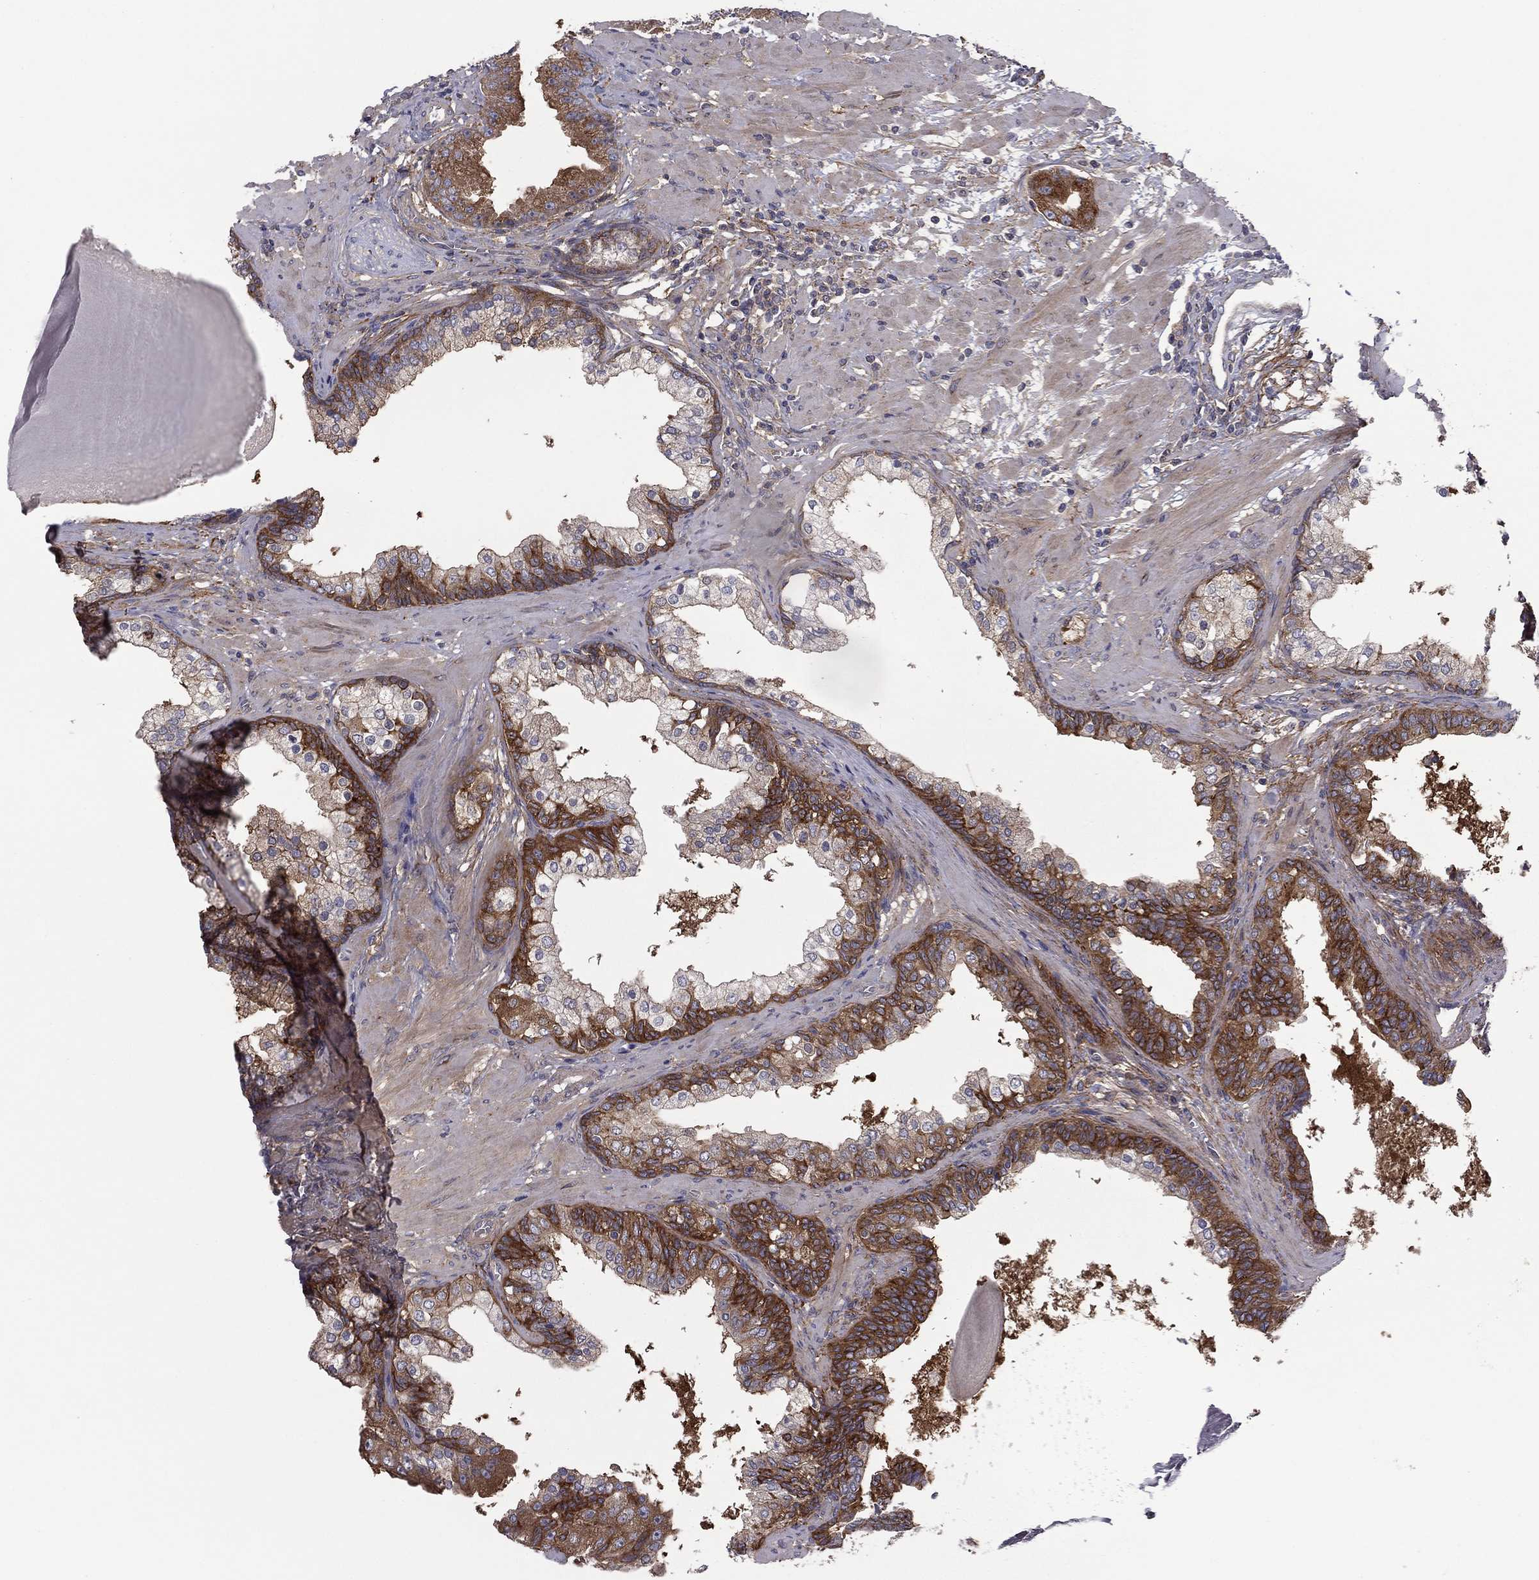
{"staining": {"intensity": "strong", "quantity": ">75%", "location": "cytoplasmic/membranous"}, "tissue": "prostate cancer", "cell_type": "Tumor cells", "image_type": "cancer", "snomed": [{"axis": "morphology", "description": "Adenocarcinoma, Low grade"}, {"axis": "topography", "description": "Prostate"}], "caption": "IHC of prostate cancer (low-grade adenocarcinoma) demonstrates high levels of strong cytoplasmic/membranous expression in about >75% of tumor cells. Using DAB (3,3'-diaminobenzidine) (brown) and hematoxylin (blue) stains, captured at high magnification using brightfield microscopy.", "gene": "RNF123", "patient": {"sex": "male", "age": 62}}